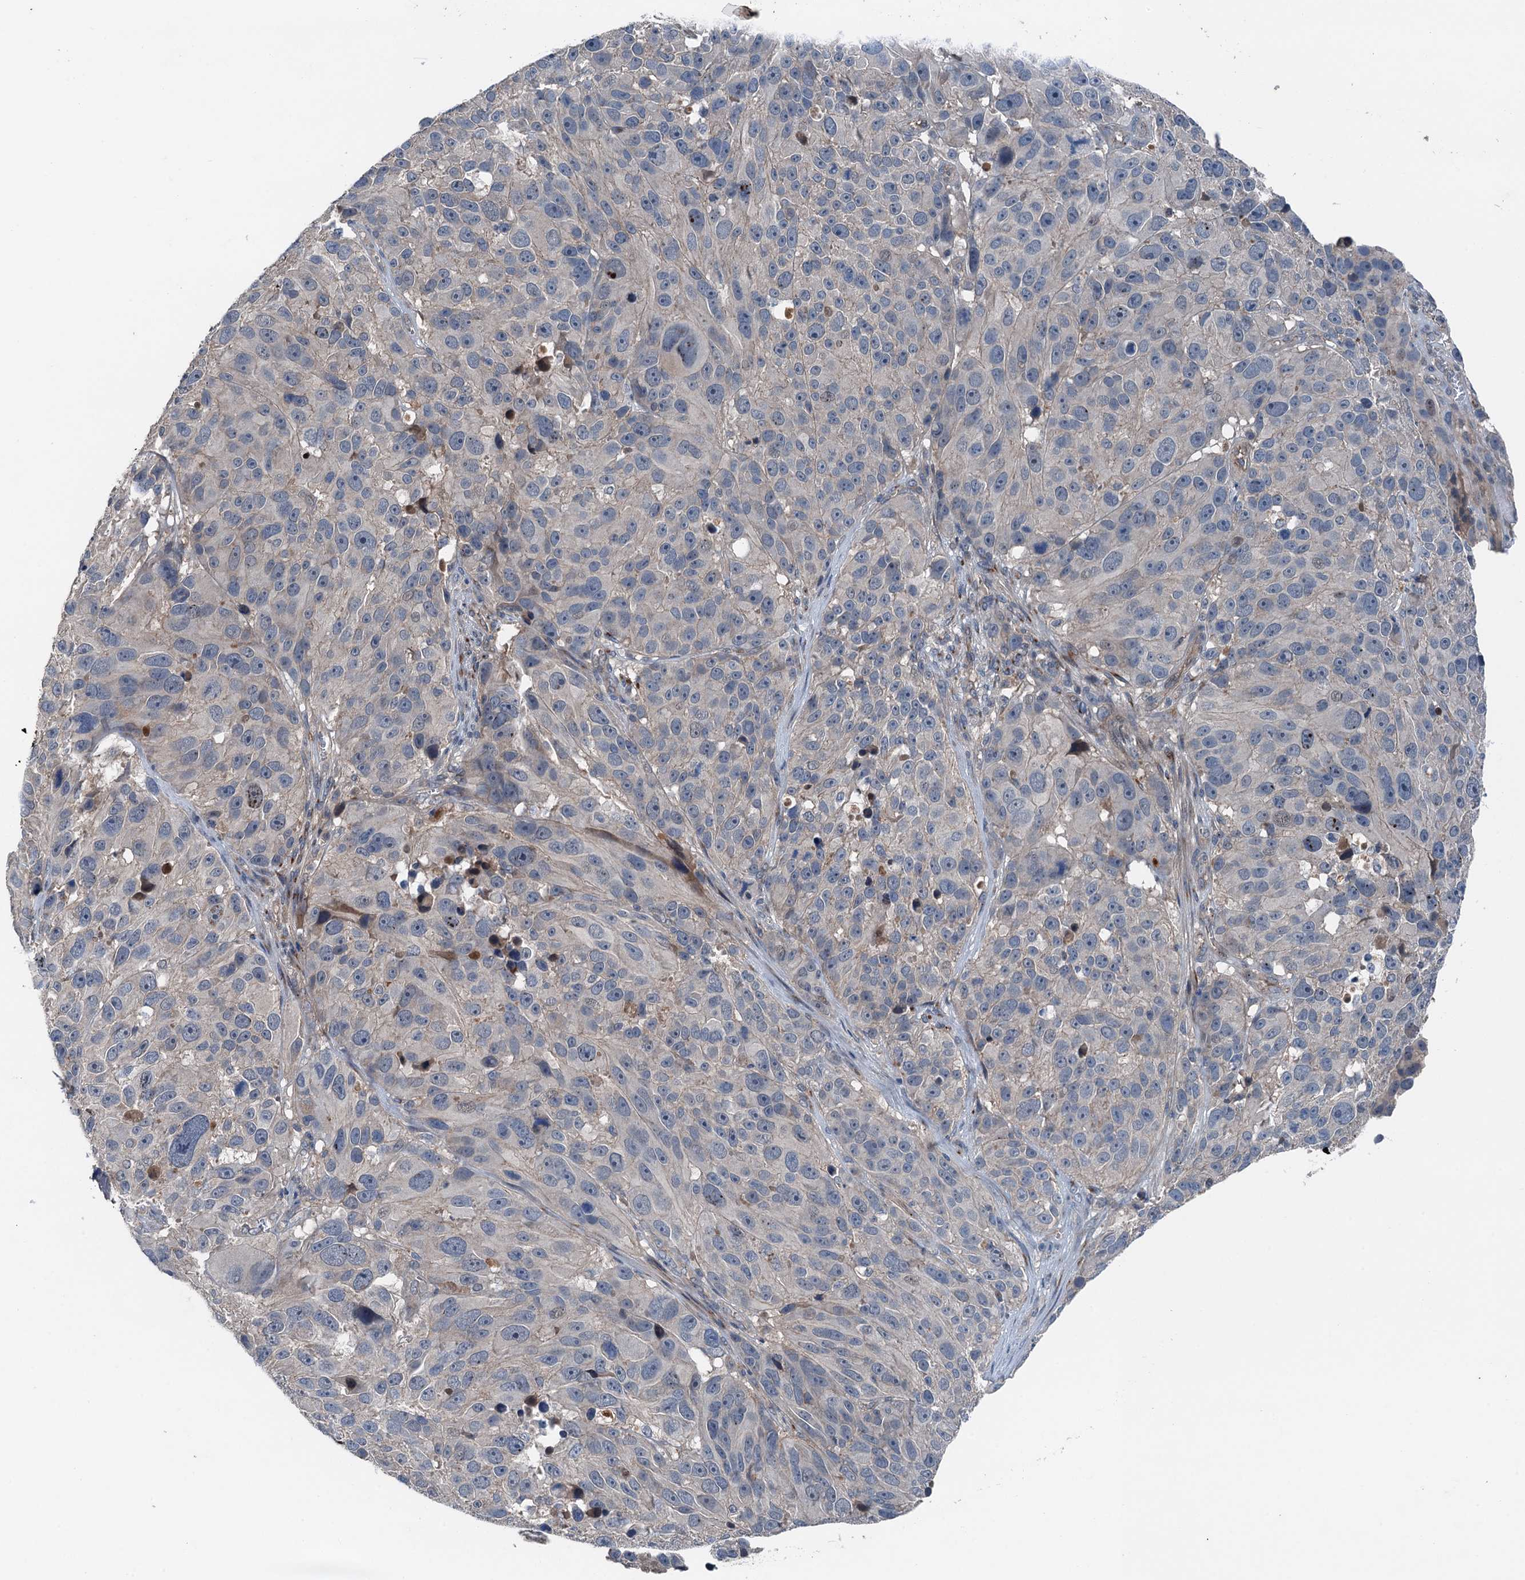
{"staining": {"intensity": "negative", "quantity": "none", "location": "none"}, "tissue": "melanoma", "cell_type": "Tumor cells", "image_type": "cancer", "snomed": [{"axis": "morphology", "description": "Malignant melanoma, NOS"}, {"axis": "topography", "description": "Skin"}], "caption": "Image shows no significant protein positivity in tumor cells of malignant melanoma. (DAB (3,3'-diaminobenzidine) immunohistochemistry (IHC), high magnification).", "gene": "SLC2A10", "patient": {"sex": "male", "age": 84}}